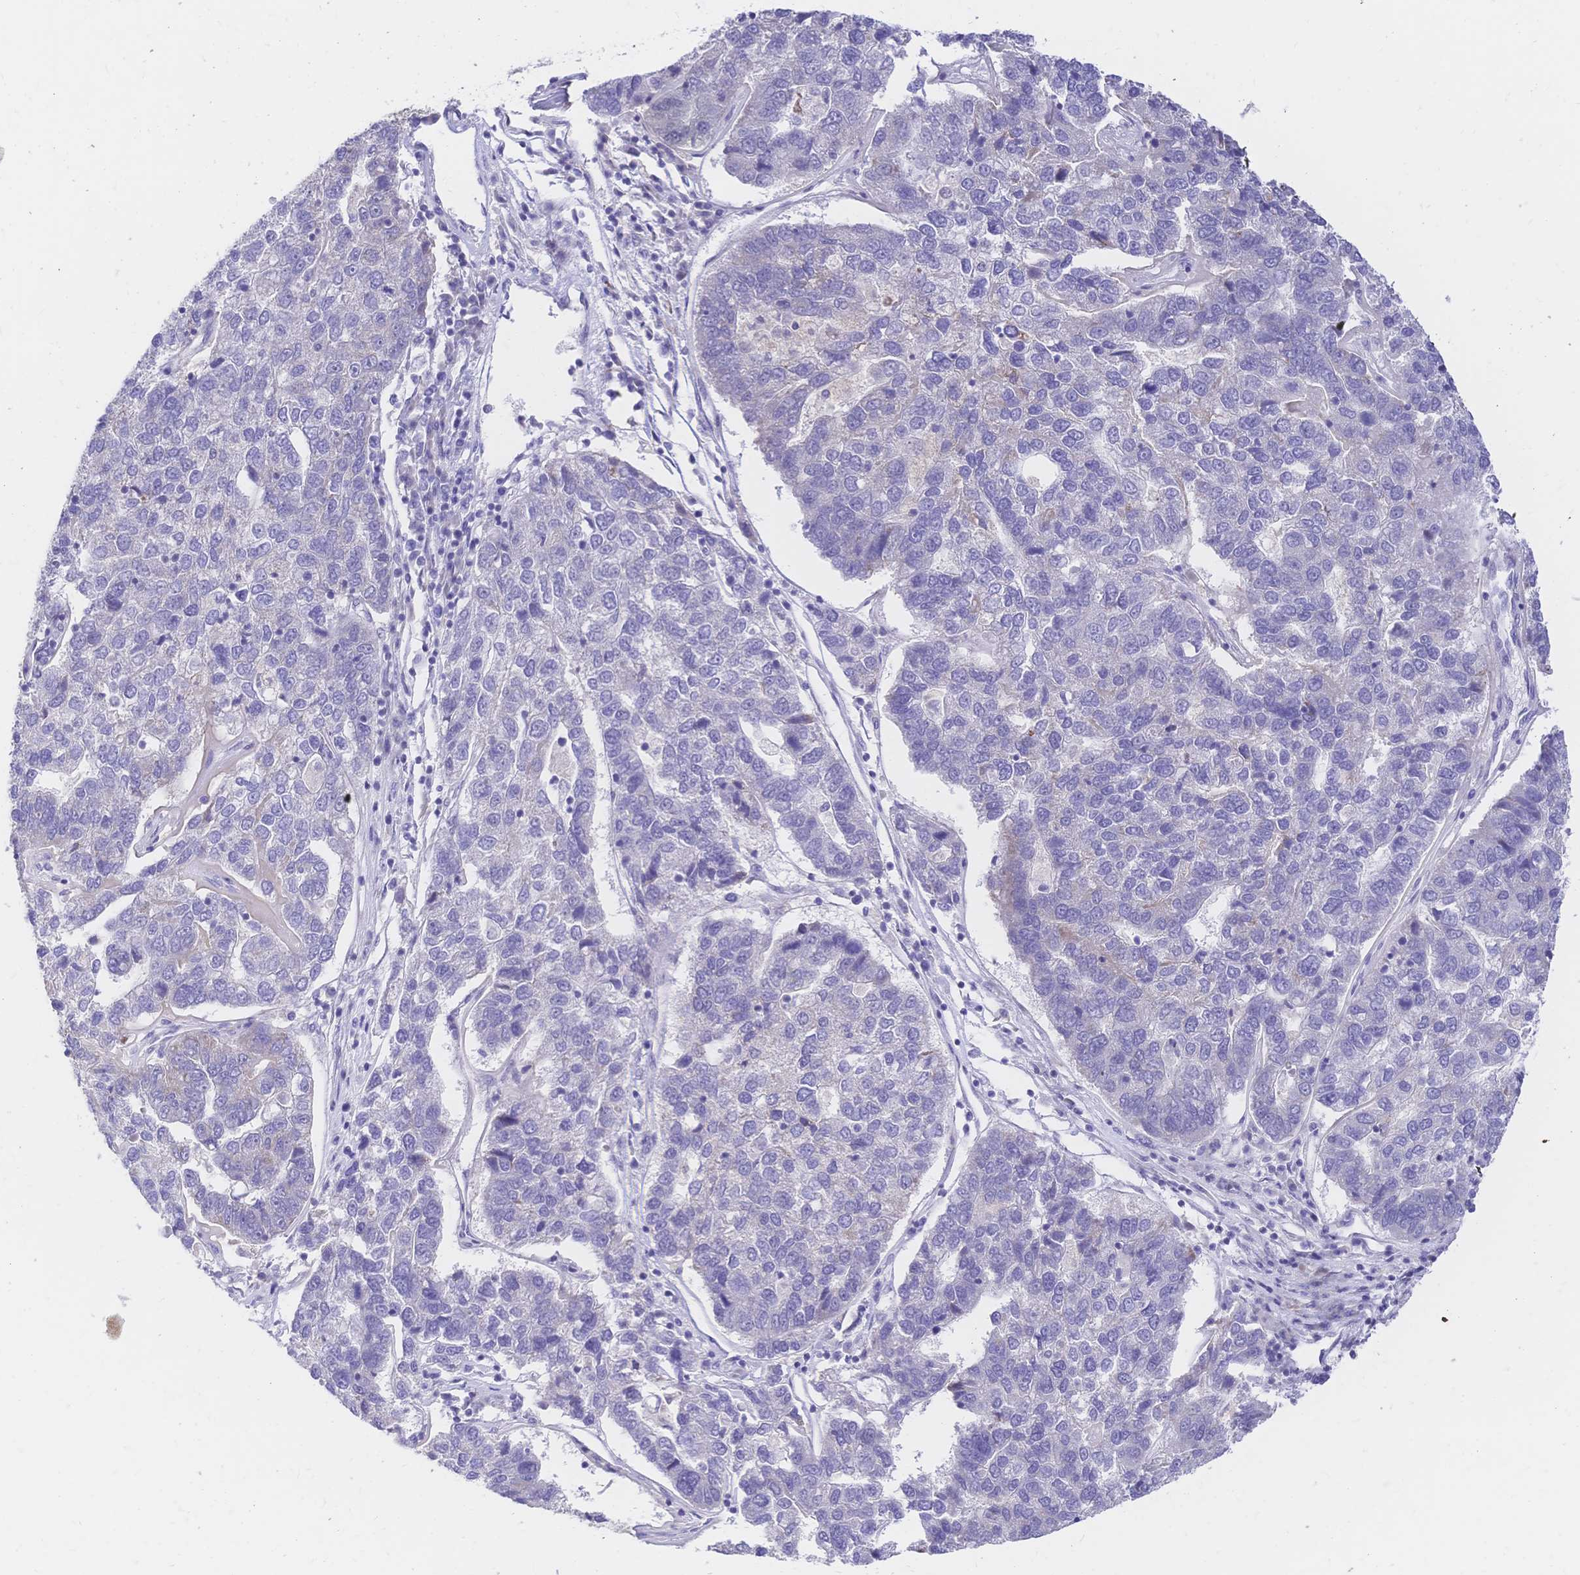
{"staining": {"intensity": "negative", "quantity": "none", "location": "none"}, "tissue": "pancreatic cancer", "cell_type": "Tumor cells", "image_type": "cancer", "snomed": [{"axis": "morphology", "description": "Adenocarcinoma, NOS"}, {"axis": "topography", "description": "Pancreas"}], "caption": "An image of human pancreatic cancer is negative for staining in tumor cells.", "gene": "CLEC18B", "patient": {"sex": "female", "age": 61}}